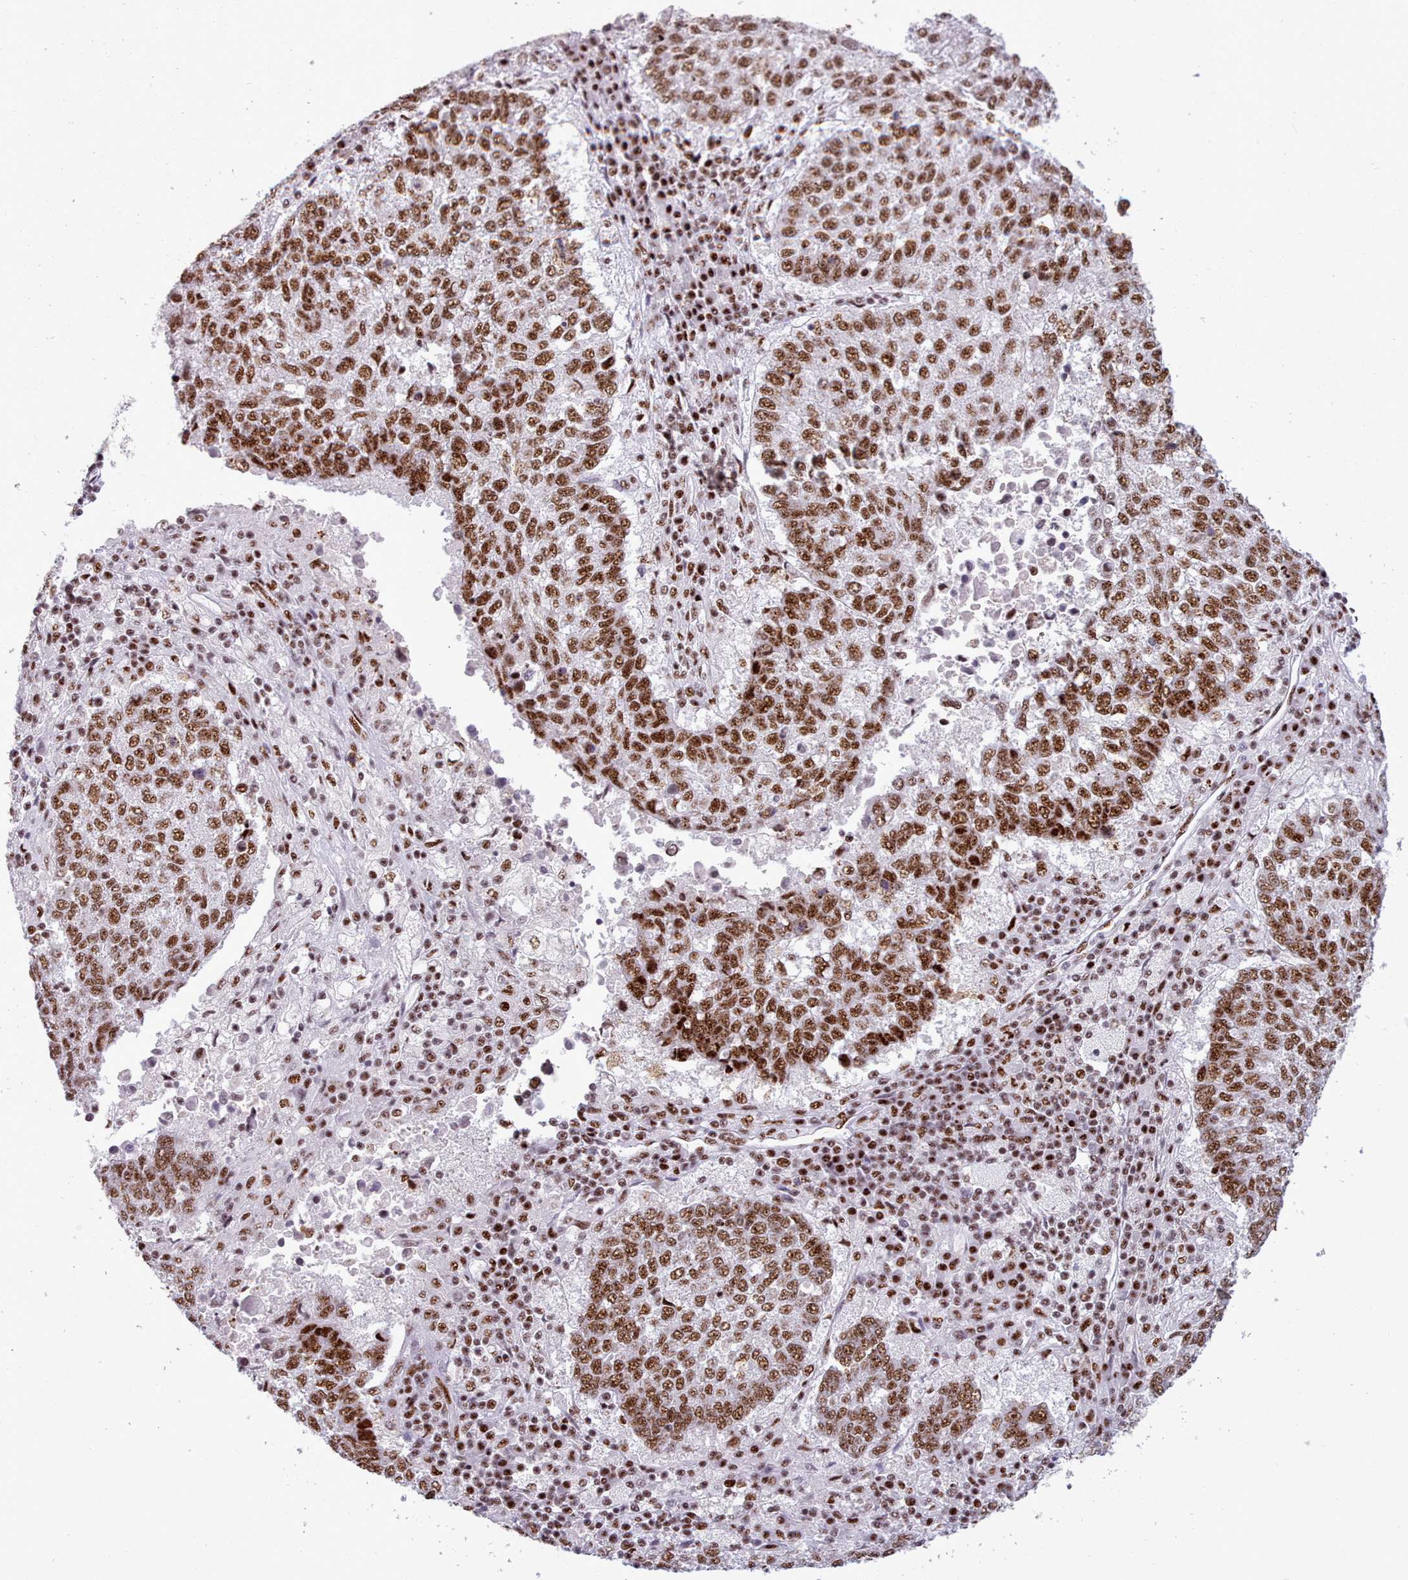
{"staining": {"intensity": "strong", "quantity": ">75%", "location": "nuclear"}, "tissue": "lung cancer", "cell_type": "Tumor cells", "image_type": "cancer", "snomed": [{"axis": "morphology", "description": "Squamous cell carcinoma, NOS"}, {"axis": "topography", "description": "Lung"}], "caption": "There is high levels of strong nuclear expression in tumor cells of lung cancer (squamous cell carcinoma), as demonstrated by immunohistochemical staining (brown color).", "gene": "TMEM35B", "patient": {"sex": "male", "age": 73}}